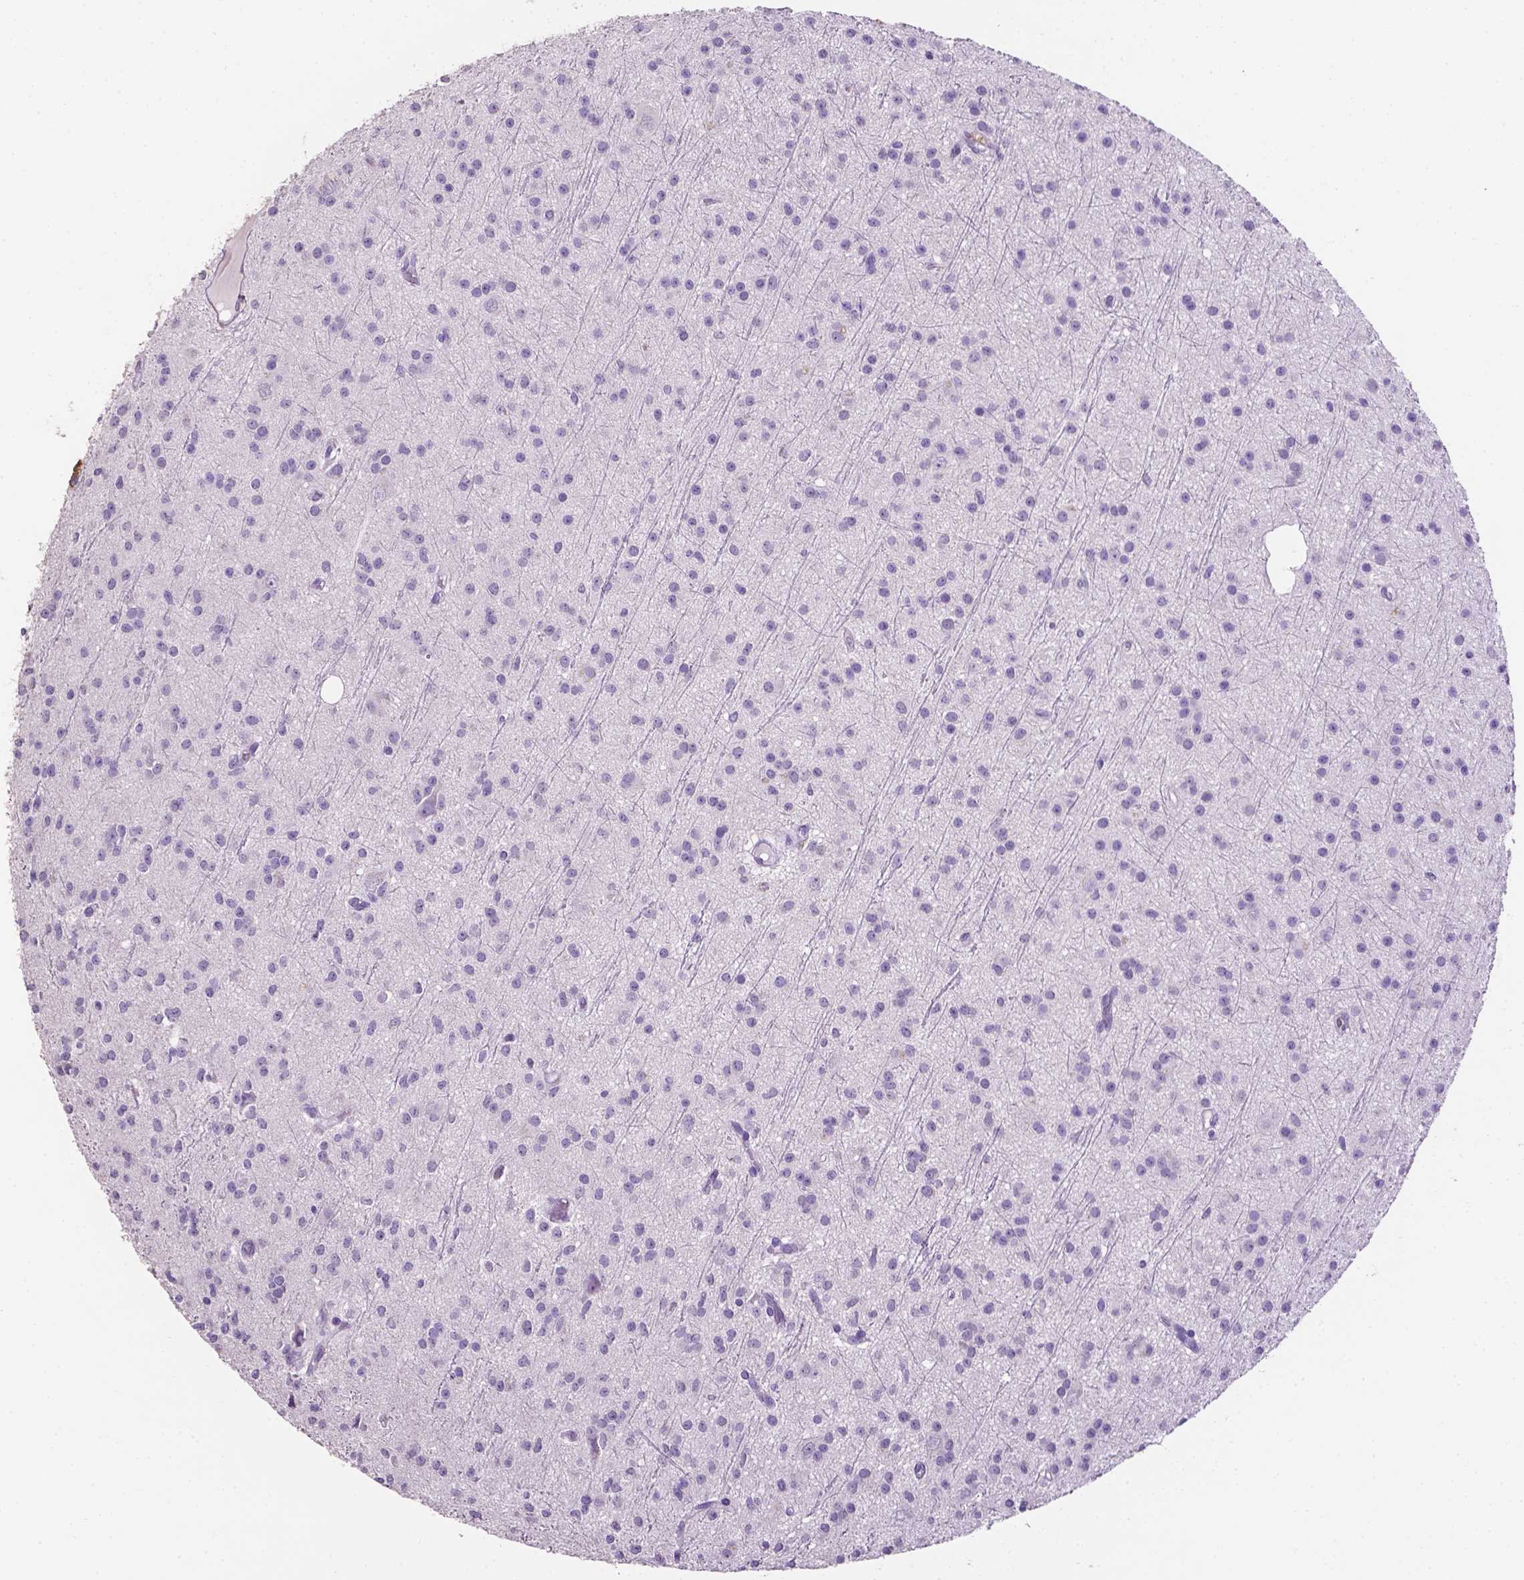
{"staining": {"intensity": "negative", "quantity": "none", "location": "none"}, "tissue": "glioma", "cell_type": "Tumor cells", "image_type": "cancer", "snomed": [{"axis": "morphology", "description": "Glioma, malignant, Low grade"}, {"axis": "topography", "description": "Brain"}], "caption": "Malignant glioma (low-grade) was stained to show a protein in brown. There is no significant staining in tumor cells. (DAB immunohistochemistry (IHC) visualized using brightfield microscopy, high magnification).", "gene": "TACSTD2", "patient": {"sex": "male", "age": 27}}